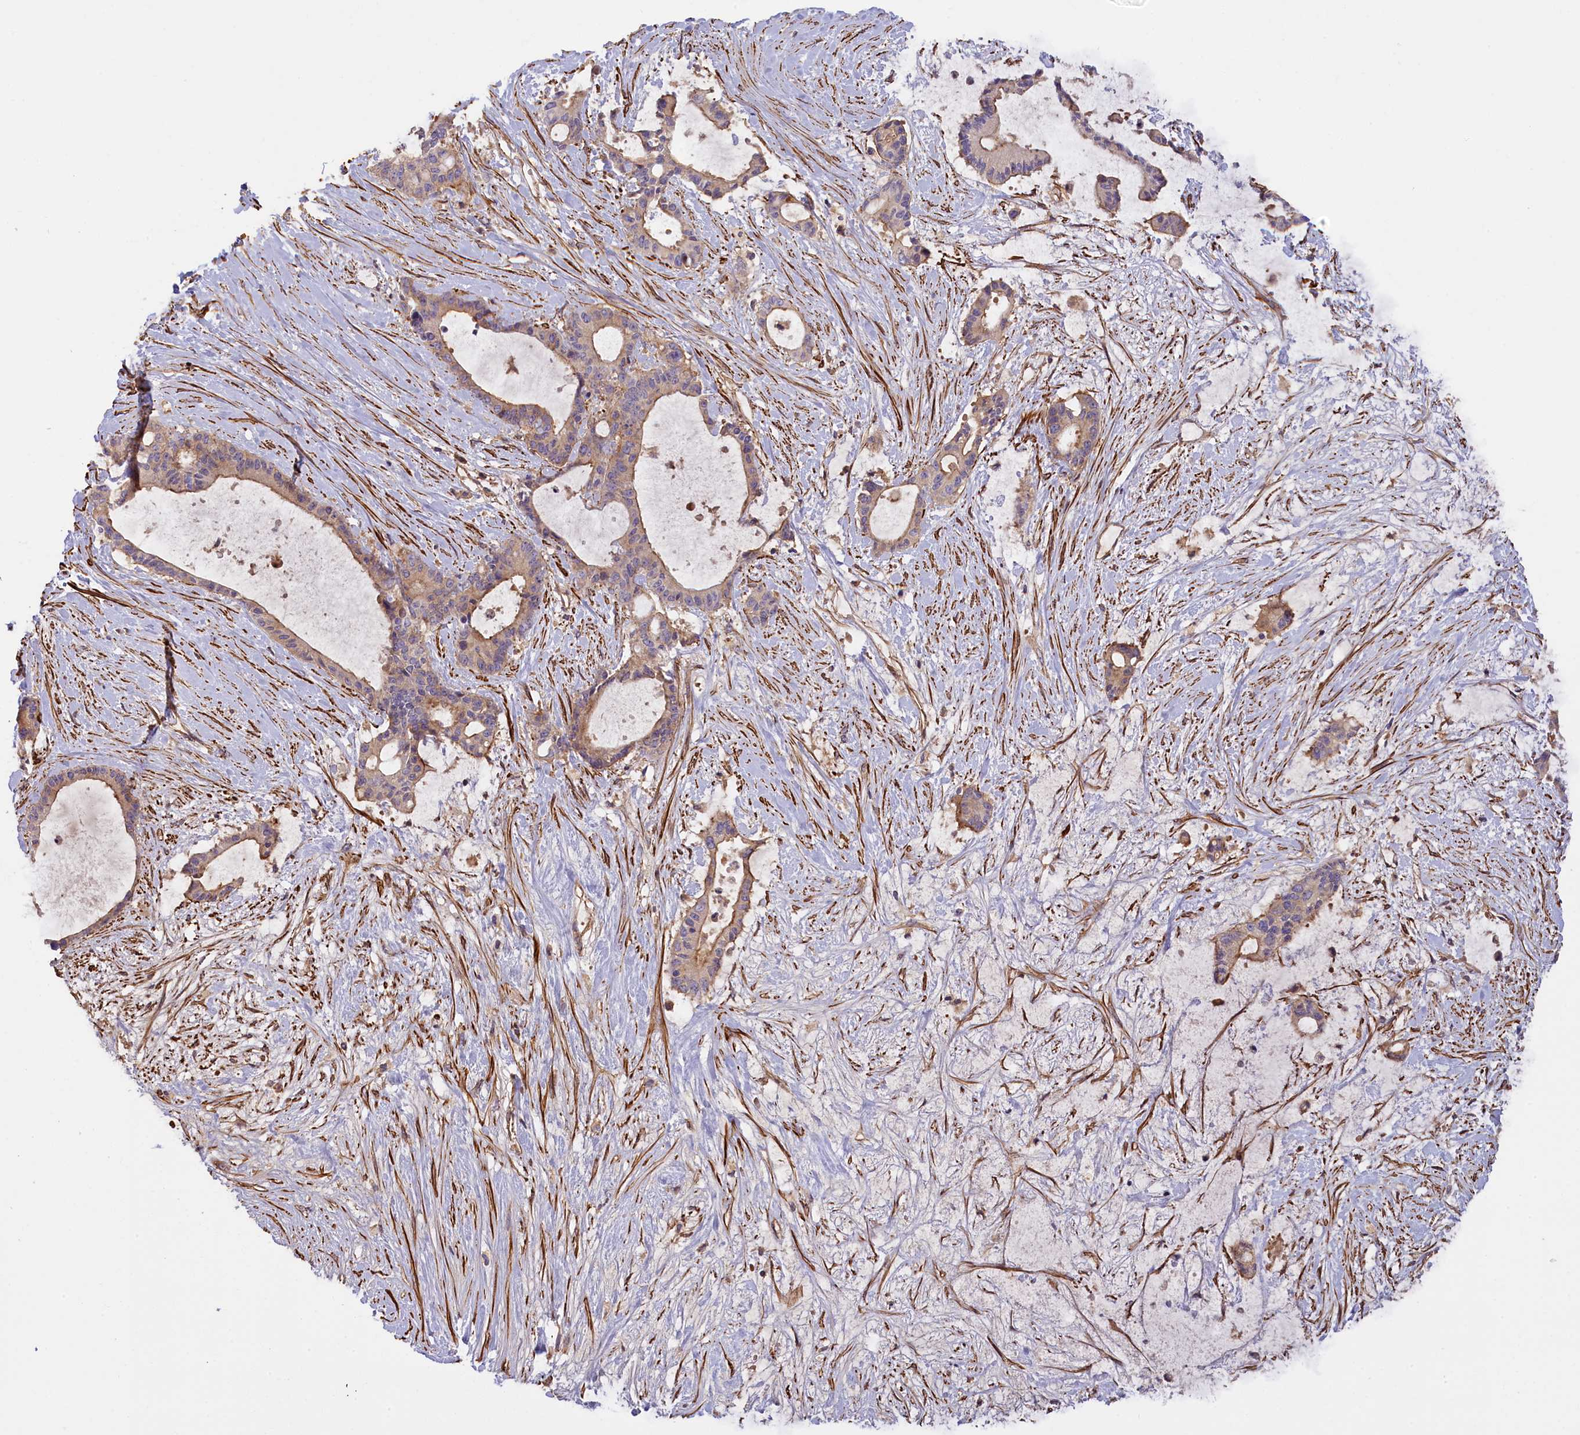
{"staining": {"intensity": "moderate", "quantity": "<25%", "location": "cytoplasmic/membranous"}, "tissue": "liver cancer", "cell_type": "Tumor cells", "image_type": "cancer", "snomed": [{"axis": "morphology", "description": "Normal tissue, NOS"}, {"axis": "morphology", "description": "Cholangiocarcinoma"}, {"axis": "topography", "description": "Liver"}, {"axis": "topography", "description": "Peripheral nerve tissue"}], "caption": "Liver cancer was stained to show a protein in brown. There is low levels of moderate cytoplasmic/membranous expression in about <25% of tumor cells. (Brightfield microscopy of DAB IHC at high magnification).", "gene": "FUZ", "patient": {"sex": "female", "age": 73}}